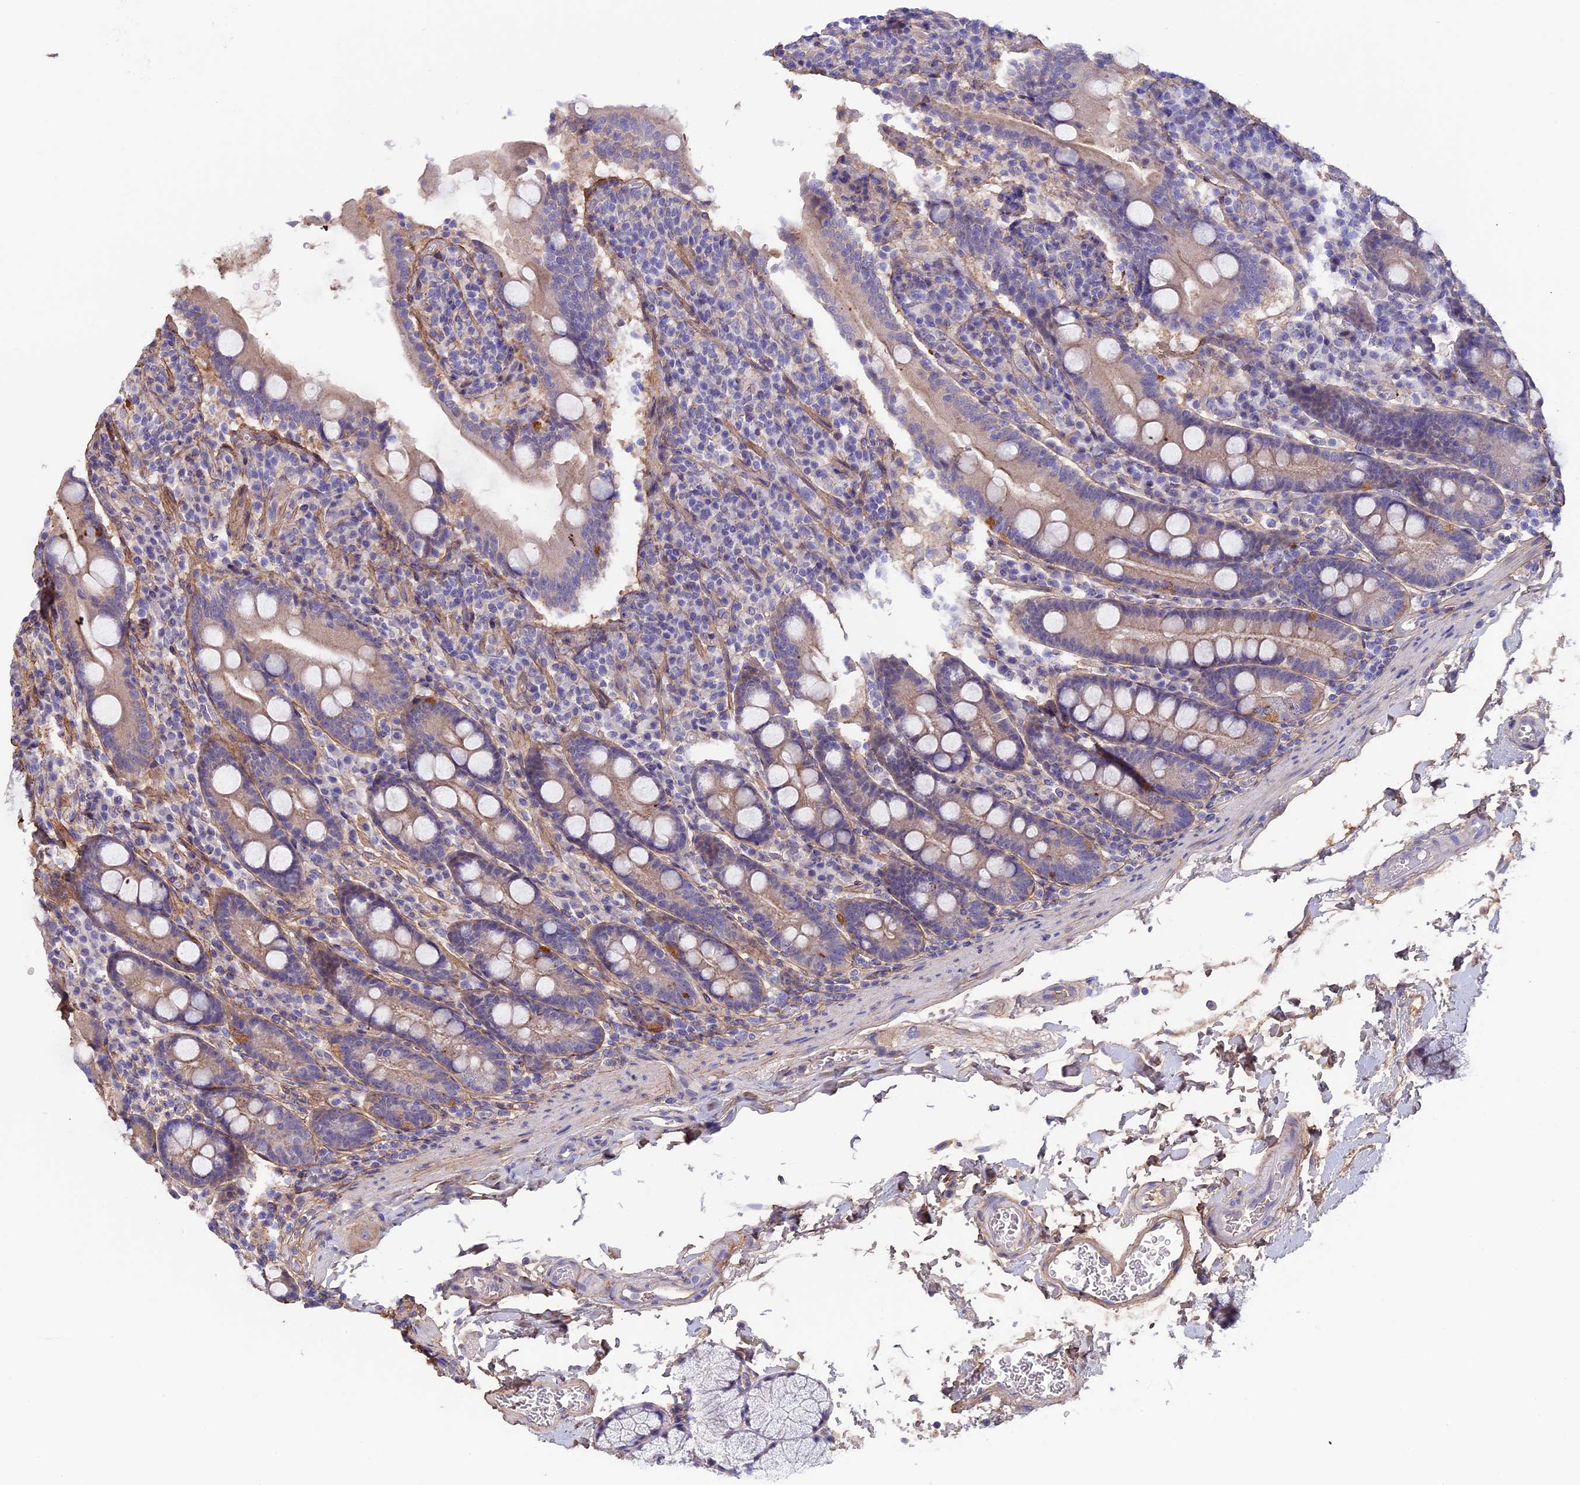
{"staining": {"intensity": "weak", "quantity": "25%-75%", "location": "cytoplasmic/membranous"}, "tissue": "duodenum", "cell_type": "Glandular cells", "image_type": "normal", "snomed": [{"axis": "morphology", "description": "Normal tissue, NOS"}, {"axis": "topography", "description": "Duodenum"}], "caption": "Weak cytoplasmic/membranous expression is appreciated in approximately 25%-75% of glandular cells in benign duodenum.", "gene": "COL4A3", "patient": {"sex": "male", "age": 35}}